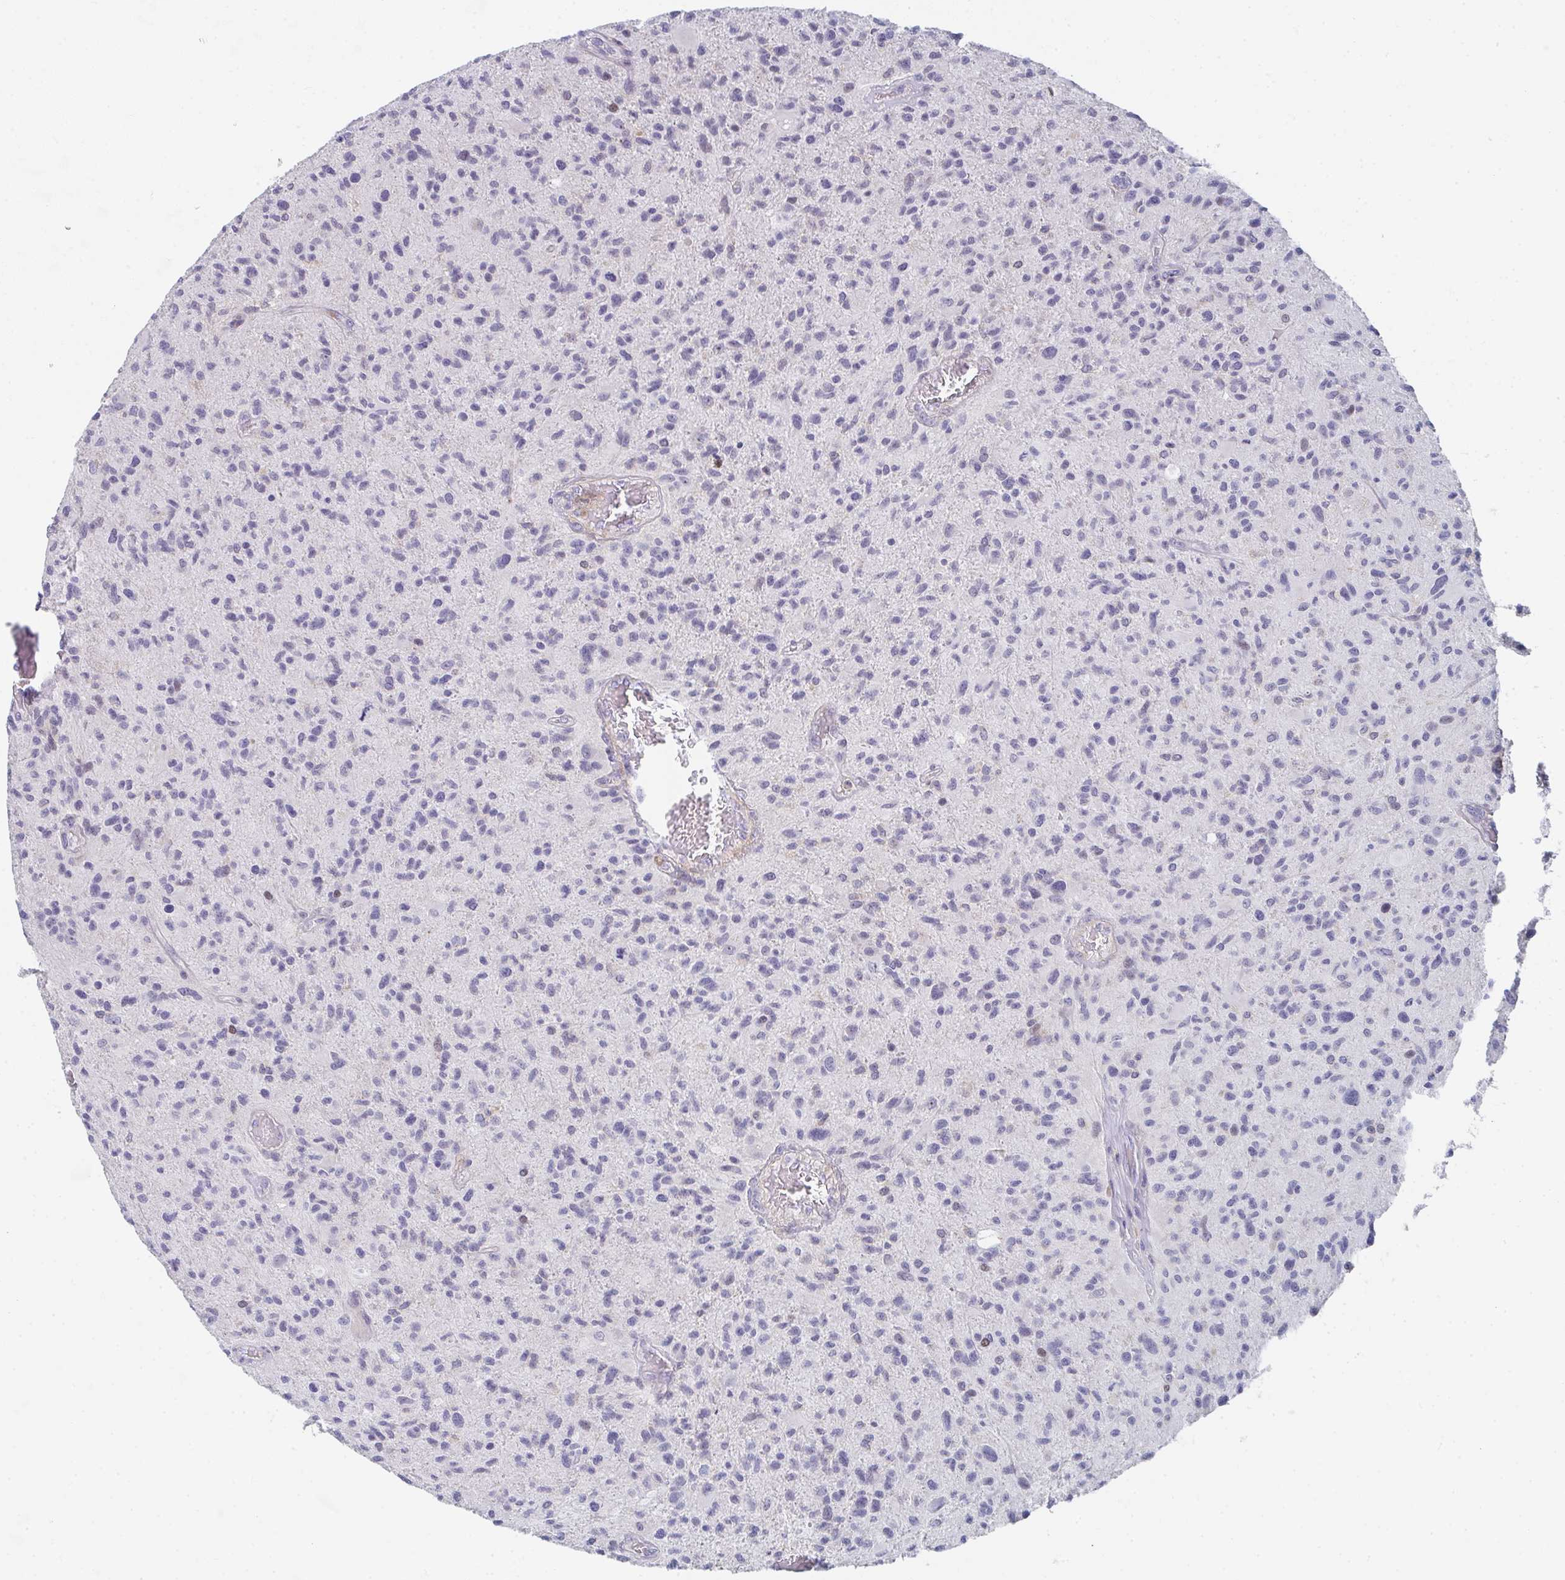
{"staining": {"intensity": "negative", "quantity": "none", "location": "none"}, "tissue": "glioma", "cell_type": "Tumor cells", "image_type": "cancer", "snomed": [{"axis": "morphology", "description": "Glioma, malignant, High grade"}, {"axis": "topography", "description": "Brain"}], "caption": "The micrograph reveals no staining of tumor cells in malignant glioma (high-grade).", "gene": "KLHL33", "patient": {"sex": "female", "age": 70}}